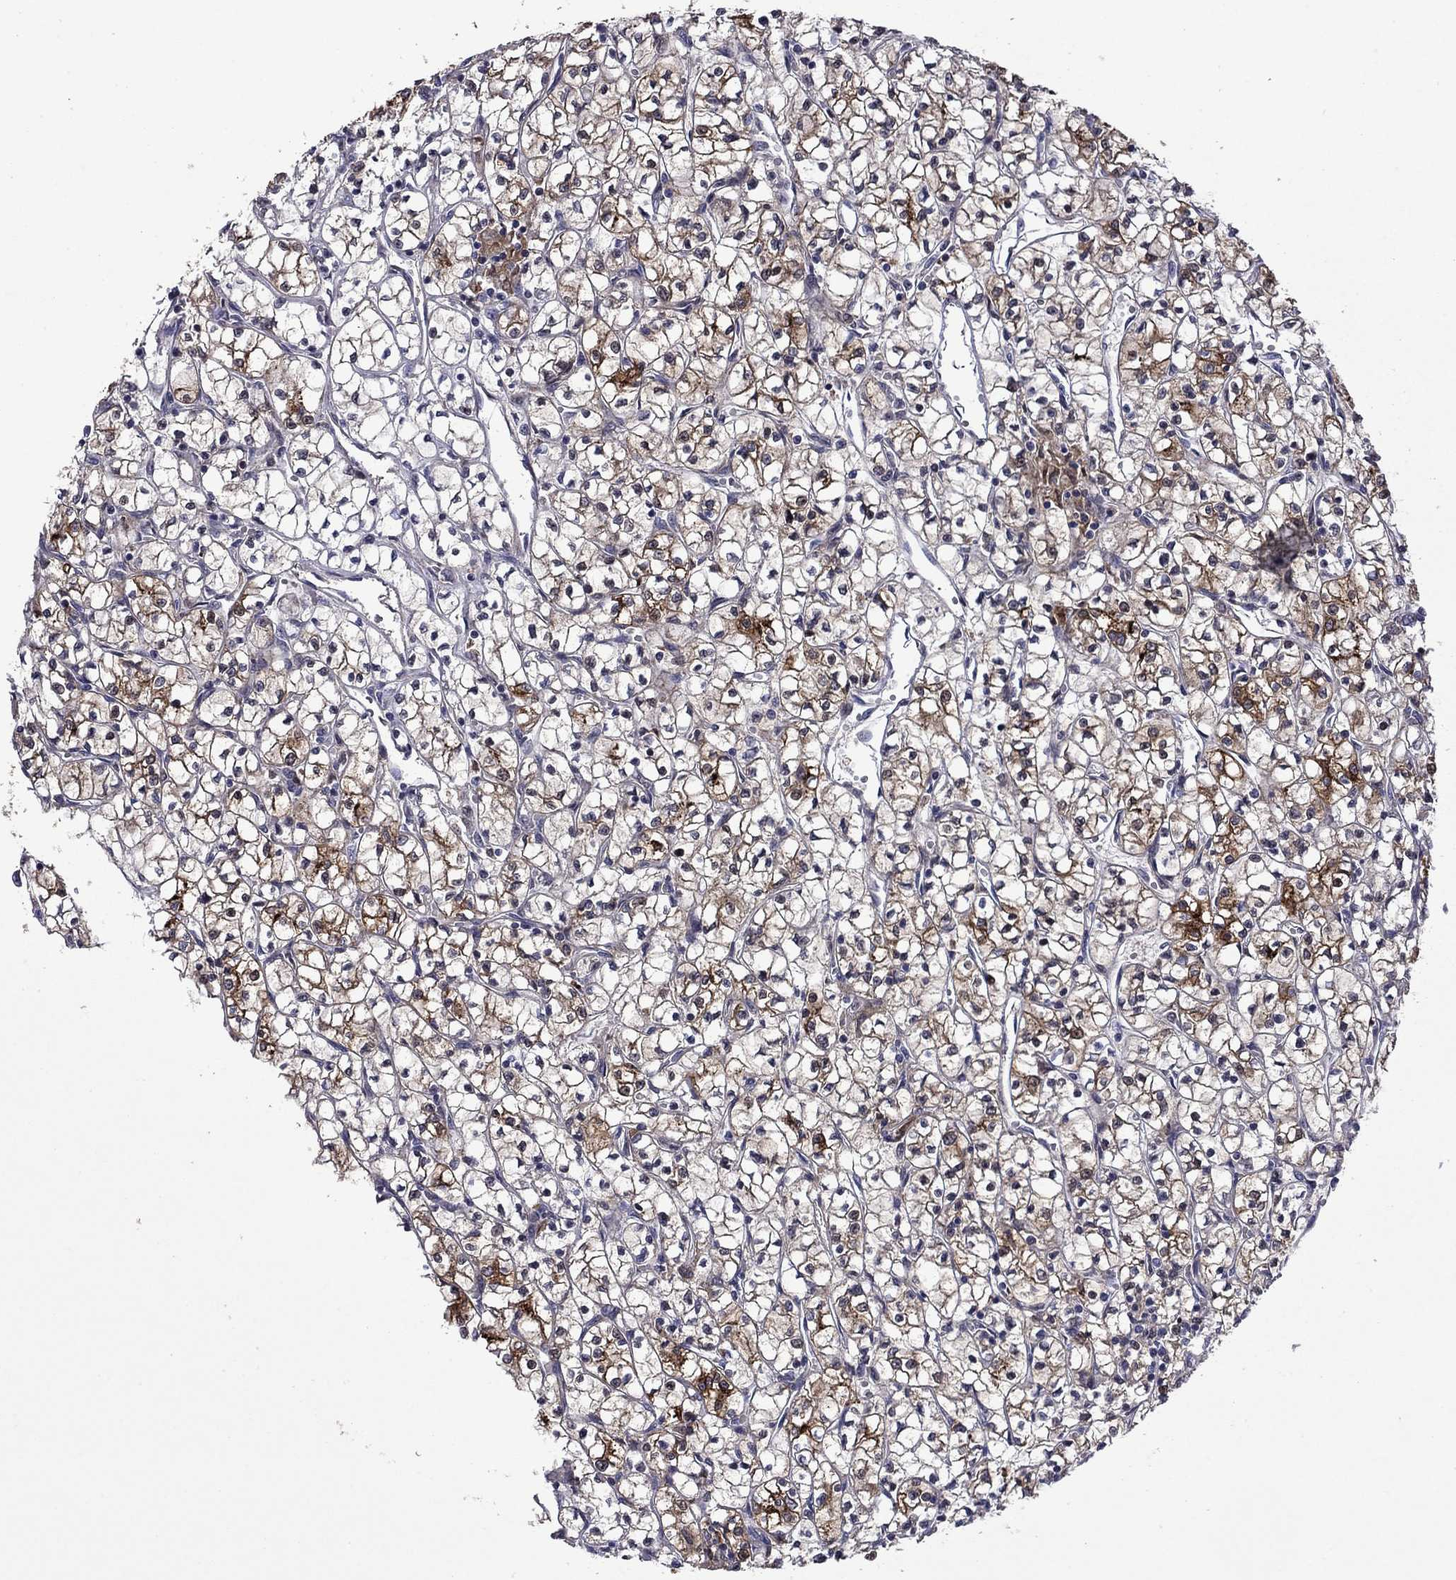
{"staining": {"intensity": "strong", "quantity": "25%-75%", "location": "cytoplasmic/membranous,nuclear"}, "tissue": "renal cancer", "cell_type": "Tumor cells", "image_type": "cancer", "snomed": [{"axis": "morphology", "description": "Adenocarcinoma, NOS"}, {"axis": "topography", "description": "Kidney"}], "caption": "This photomicrograph demonstrates immunohistochemistry (IHC) staining of human adenocarcinoma (renal), with high strong cytoplasmic/membranous and nuclear expression in approximately 25%-75% of tumor cells.", "gene": "TPMT", "patient": {"sex": "female", "age": 64}}